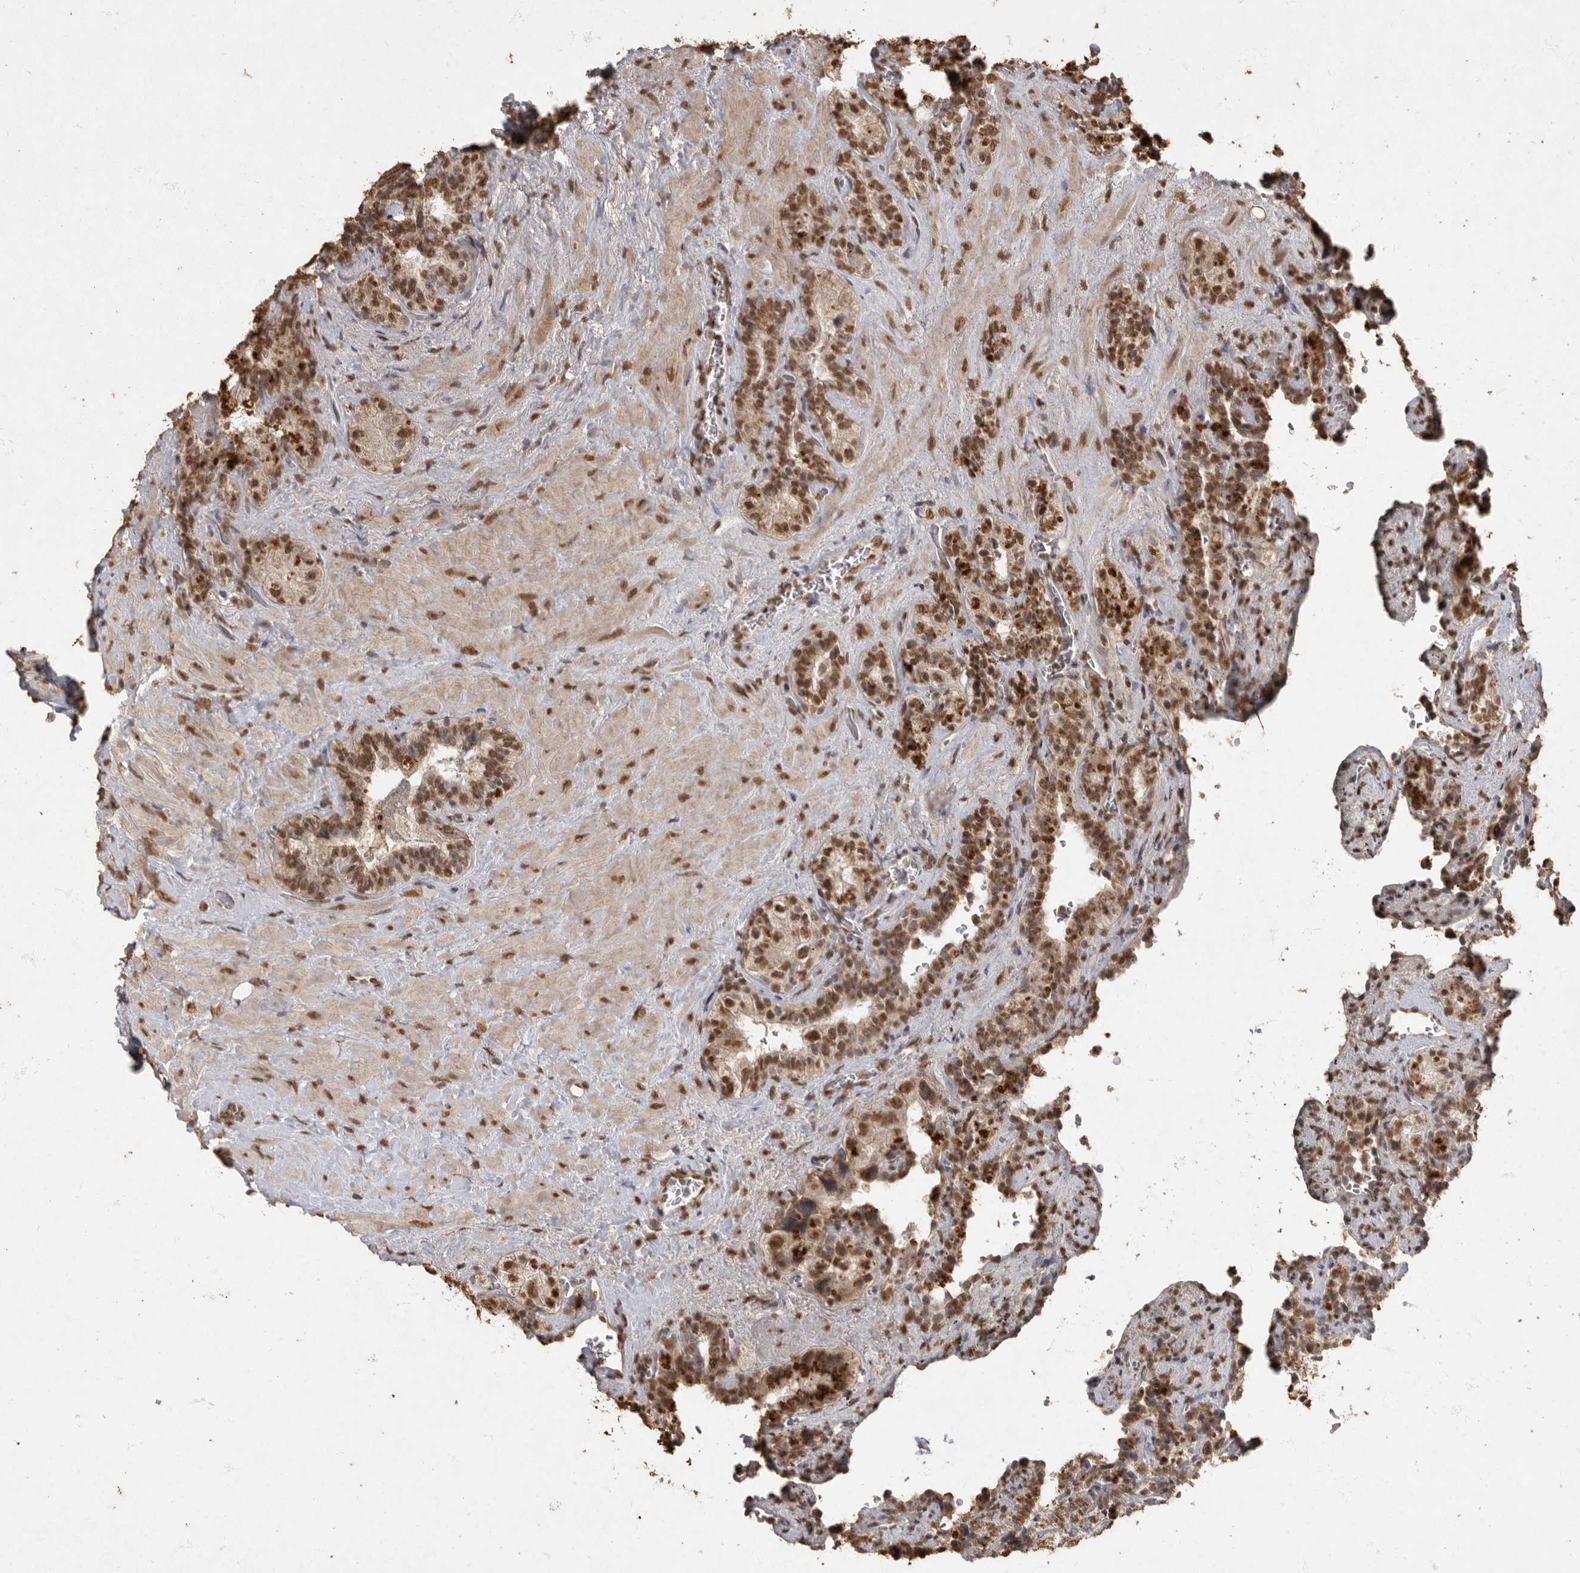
{"staining": {"intensity": "moderate", "quantity": ">75%", "location": "cytoplasmic/membranous,nuclear"}, "tissue": "seminal vesicle", "cell_type": "Glandular cells", "image_type": "normal", "snomed": [{"axis": "morphology", "description": "Normal tissue, NOS"}, {"axis": "topography", "description": "Prostate"}, {"axis": "topography", "description": "Seminal veicle"}], "caption": "Immunohistochemical staining of normal human seminal vesicle reveals medium levels of moderate cytoplasmic/membranous,nuclear expression in approximately >75% of glandular cells.", "gene": "NBL1", "patient": {"sex": "male", "age": 67}}